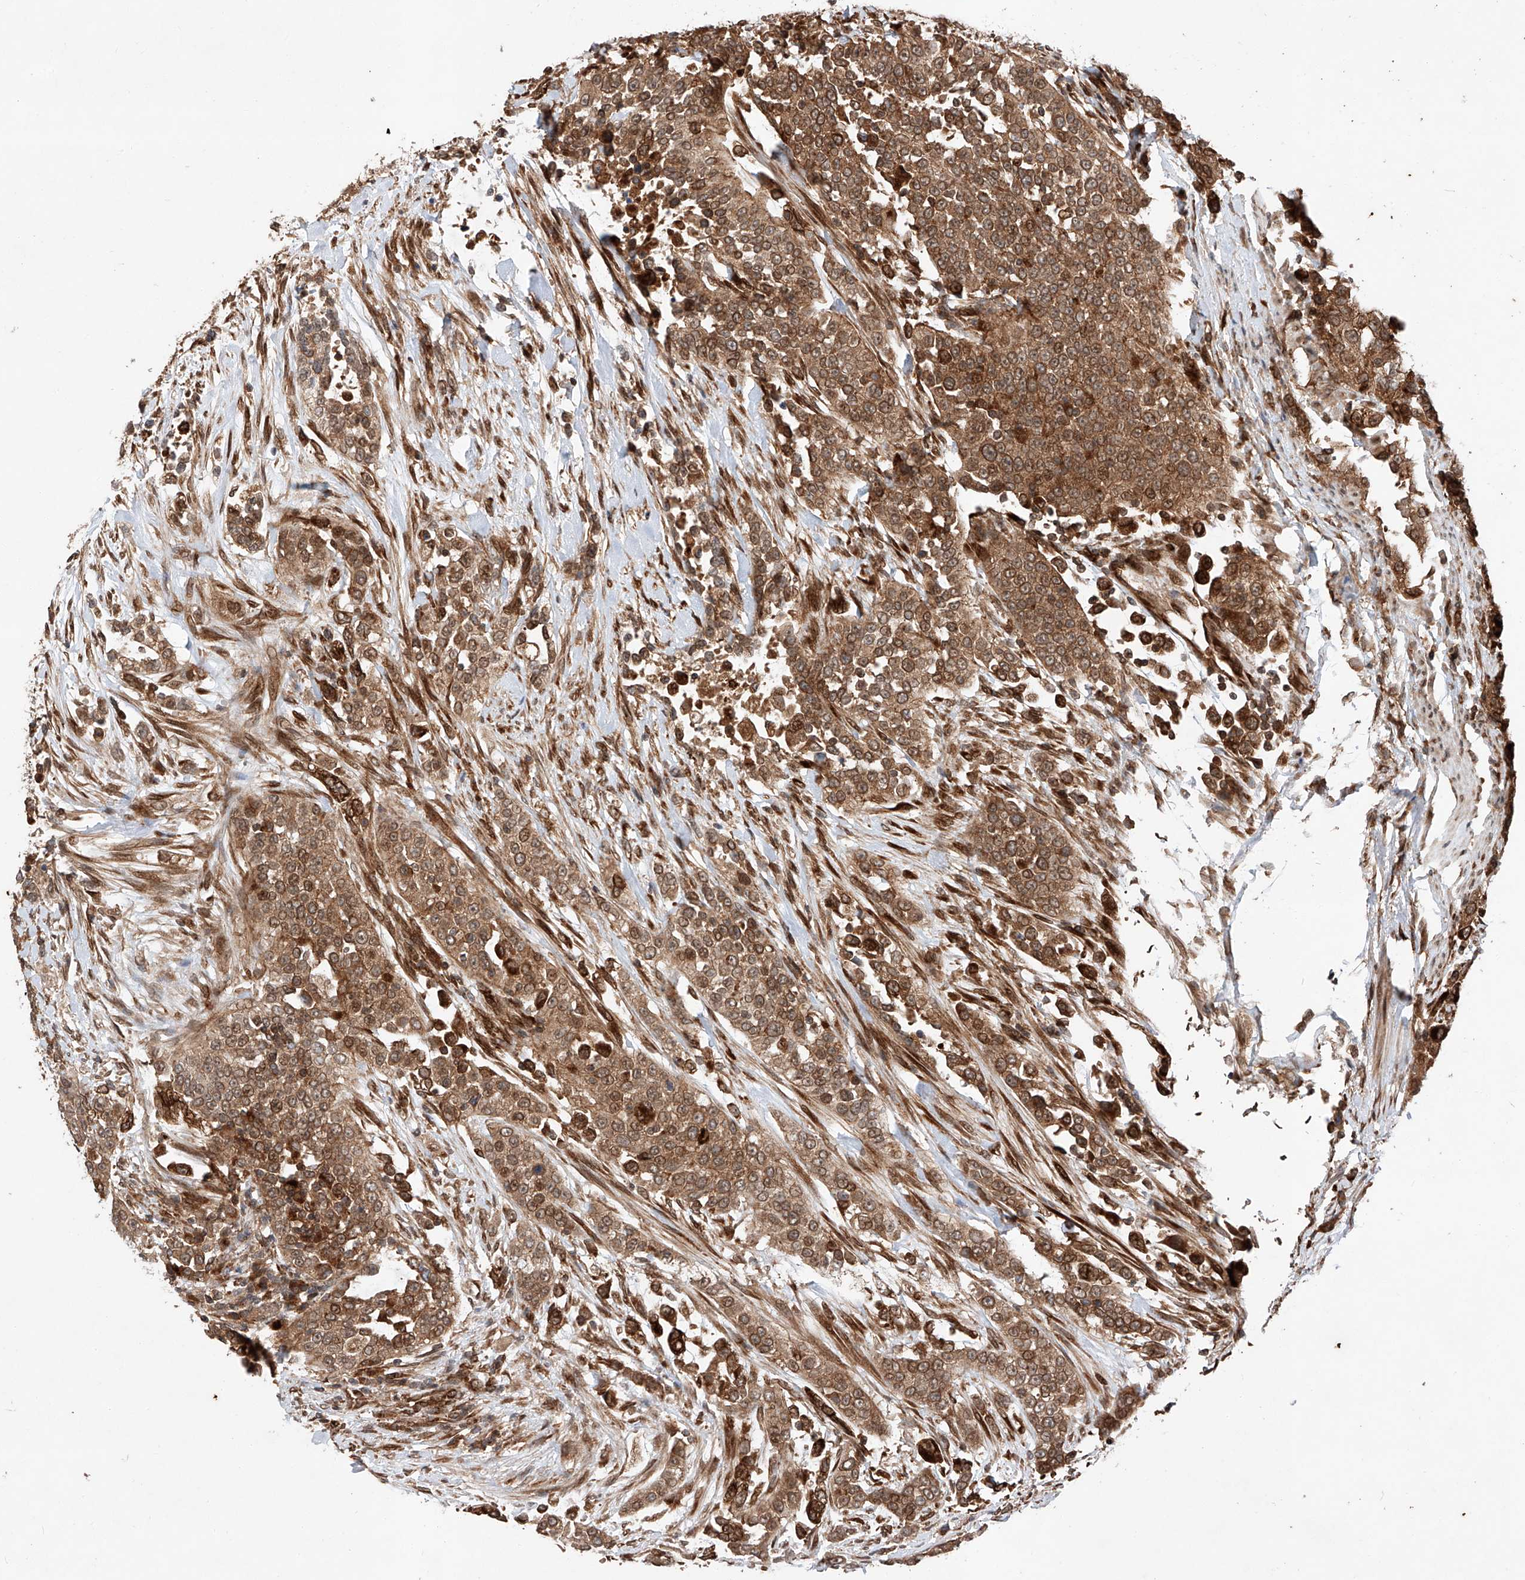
{"staining": {"intensity": "moderate", "quantity": ">75%", "location": "cytoplasmic/membranous"}, "tissue": "urothelial cancer", "cell_type": "Tumor cells", "image_type": "cancer", "snomed": [{"axis": "morphology", "description": "Urothelial carcinoma, High grade"}, {"axis": "topography", "description": "Urinary bladder"}], "caption": "Protein expression analysis of human urothelial carcinoma (high-grade) reveals moderate cytoplasmic/membranous expression in approximately >75% of tumor cells.", "gene": "ZFP28", "patient": {"sex": "female", "age": 80}}